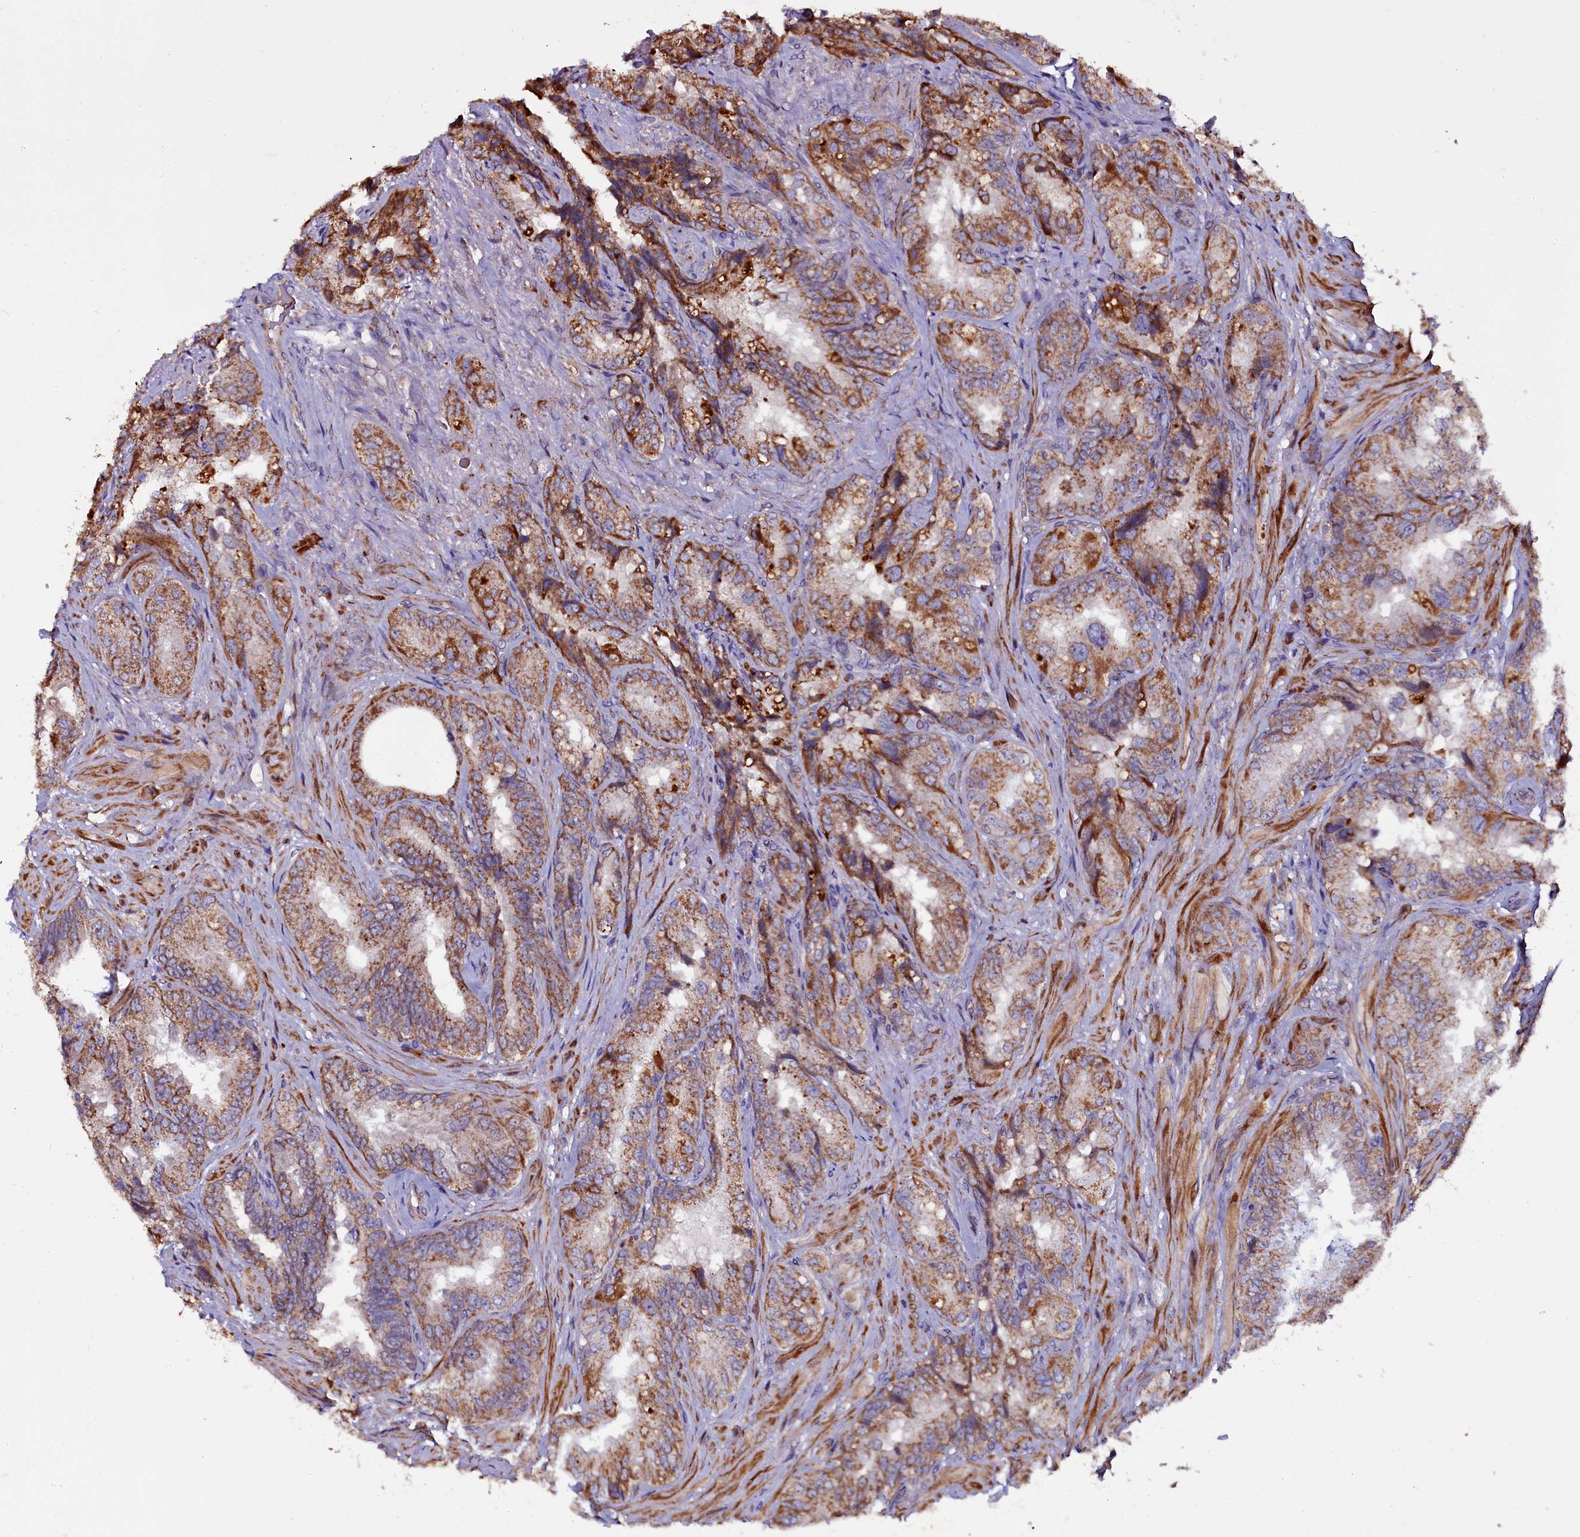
{"staining": {"intensity": "moderate", "quantity": ">75%", "location": "cytoplasmic/membranous"}, "tissue": "seminal vesicle", "cell_type": "Glandular cells", "image_type": "normal", "snomed": [{"axis": "morphology", "description": "Normal tissue, NOS"}, {"axis": "topography", "description": "Prostate and seminal vesicle, NOS"}, {"axis": "topography", "description": "Prostate"}, {"axis": "topography", "description": "Seminal veicle"}], "caption": "Protein expression analysis of benign seminal vesicle exhibits moderate cytoplasmic/membranous staining in about >75% of glandular cells. (brown staining indicates protein expression, while blue staining denotes nuclei).", "gene": "NAA80", "patient": {"sex": "male", "age": 67}}